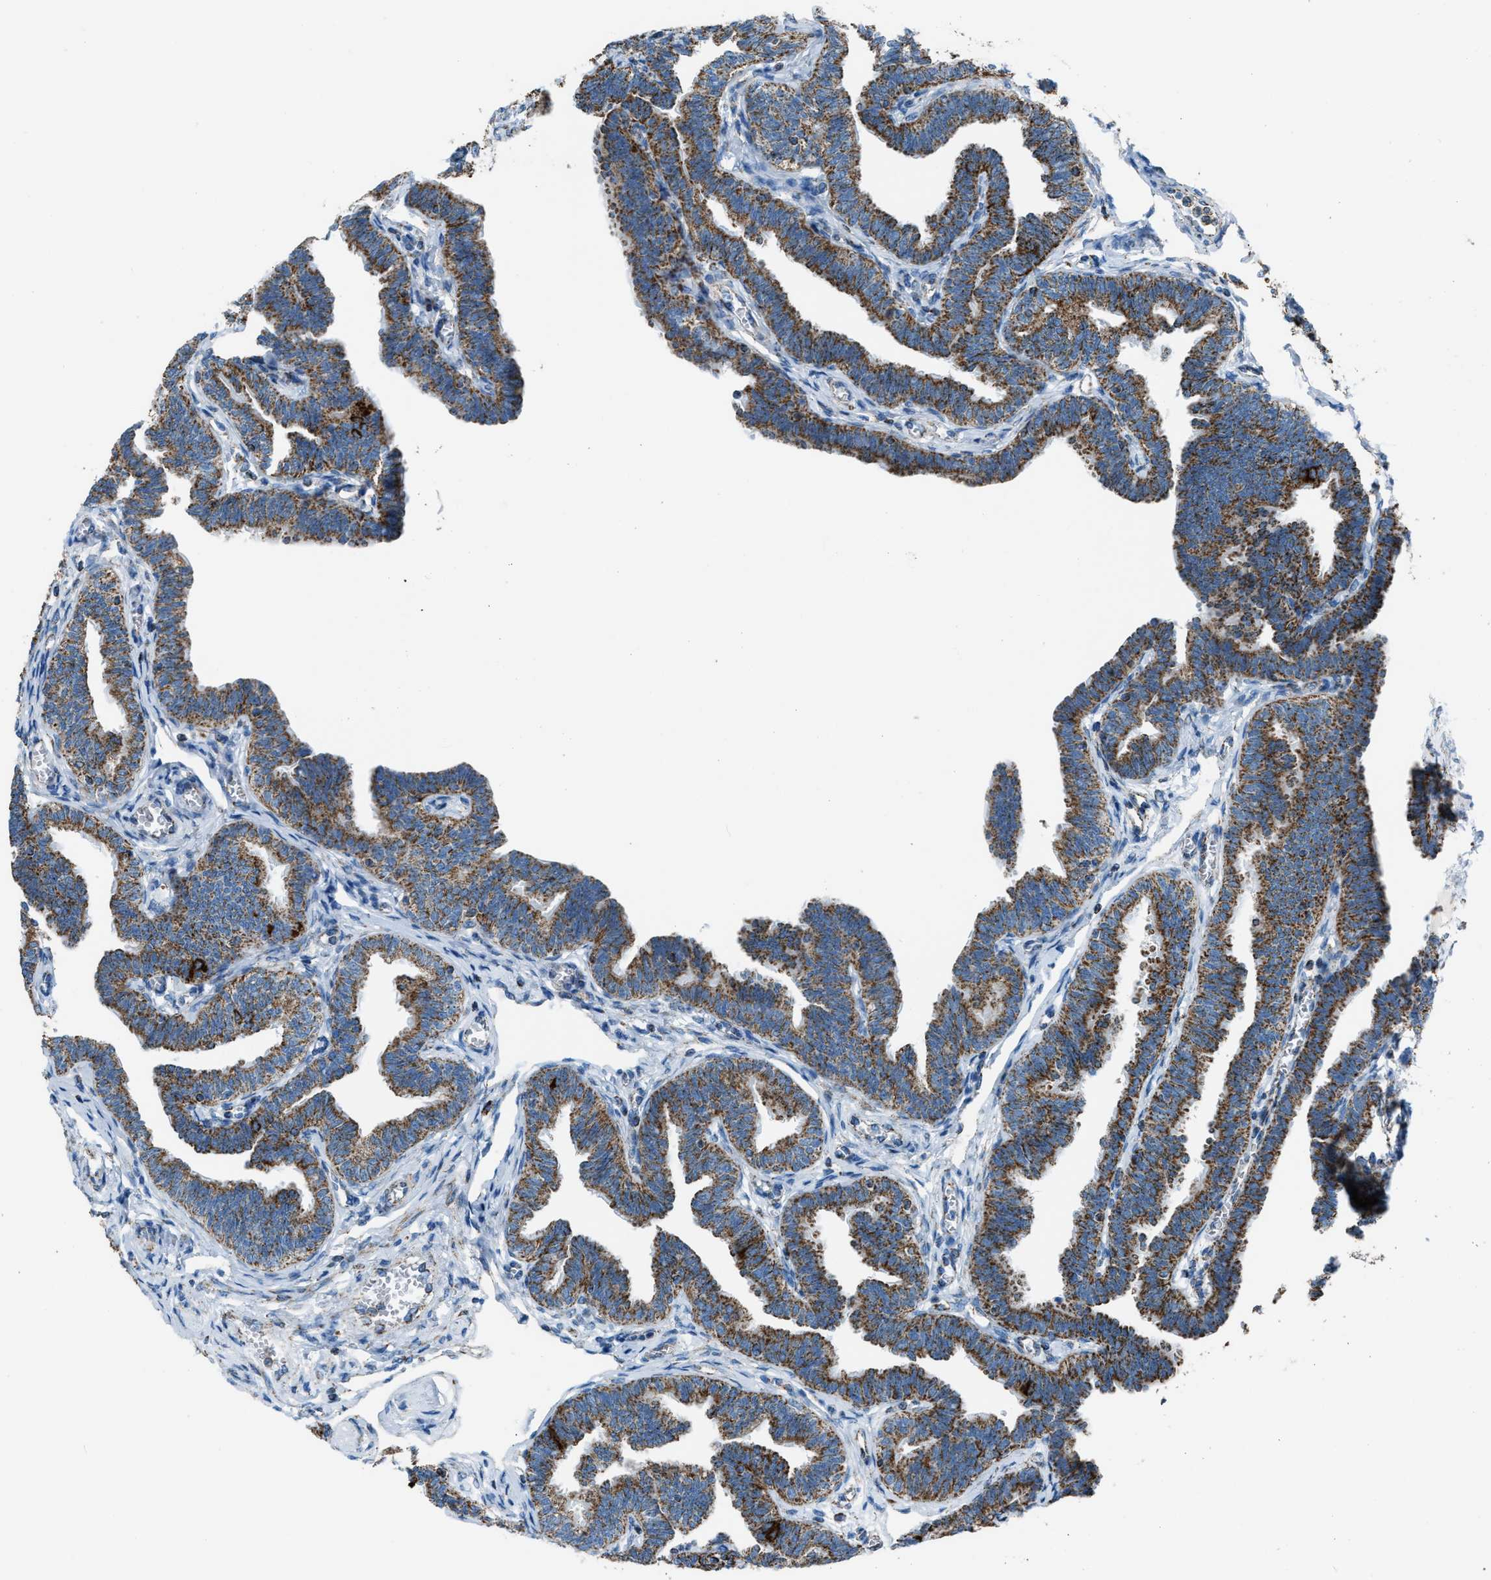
{"staining": {"intensity": "strong", "quantity": ">75%", "location": "cytoplasmic/membranous"}, "tissue": "fallopian tube", "cell_type": "Glandular cells", "image_type": "normal", "snomed": [{"axis": "morphology", "description": "Normal tissue, NOS"}, {"axis": "topography", "description": "Fallopian tube"}, {"axis": "topography", "description": "Ovary"}], "caption": "IHC photomicrograph of normal fallopian tube: fallopian tube stained using immunohistochemistry displays high levels of strong protein expression localized specifically in the cytoplasmic/membranous of glandular cells, appearing as a cytoplasmic/membranous brown color.", "gene": "MDH2", "patient": {"sex": "female", "age": 23}}